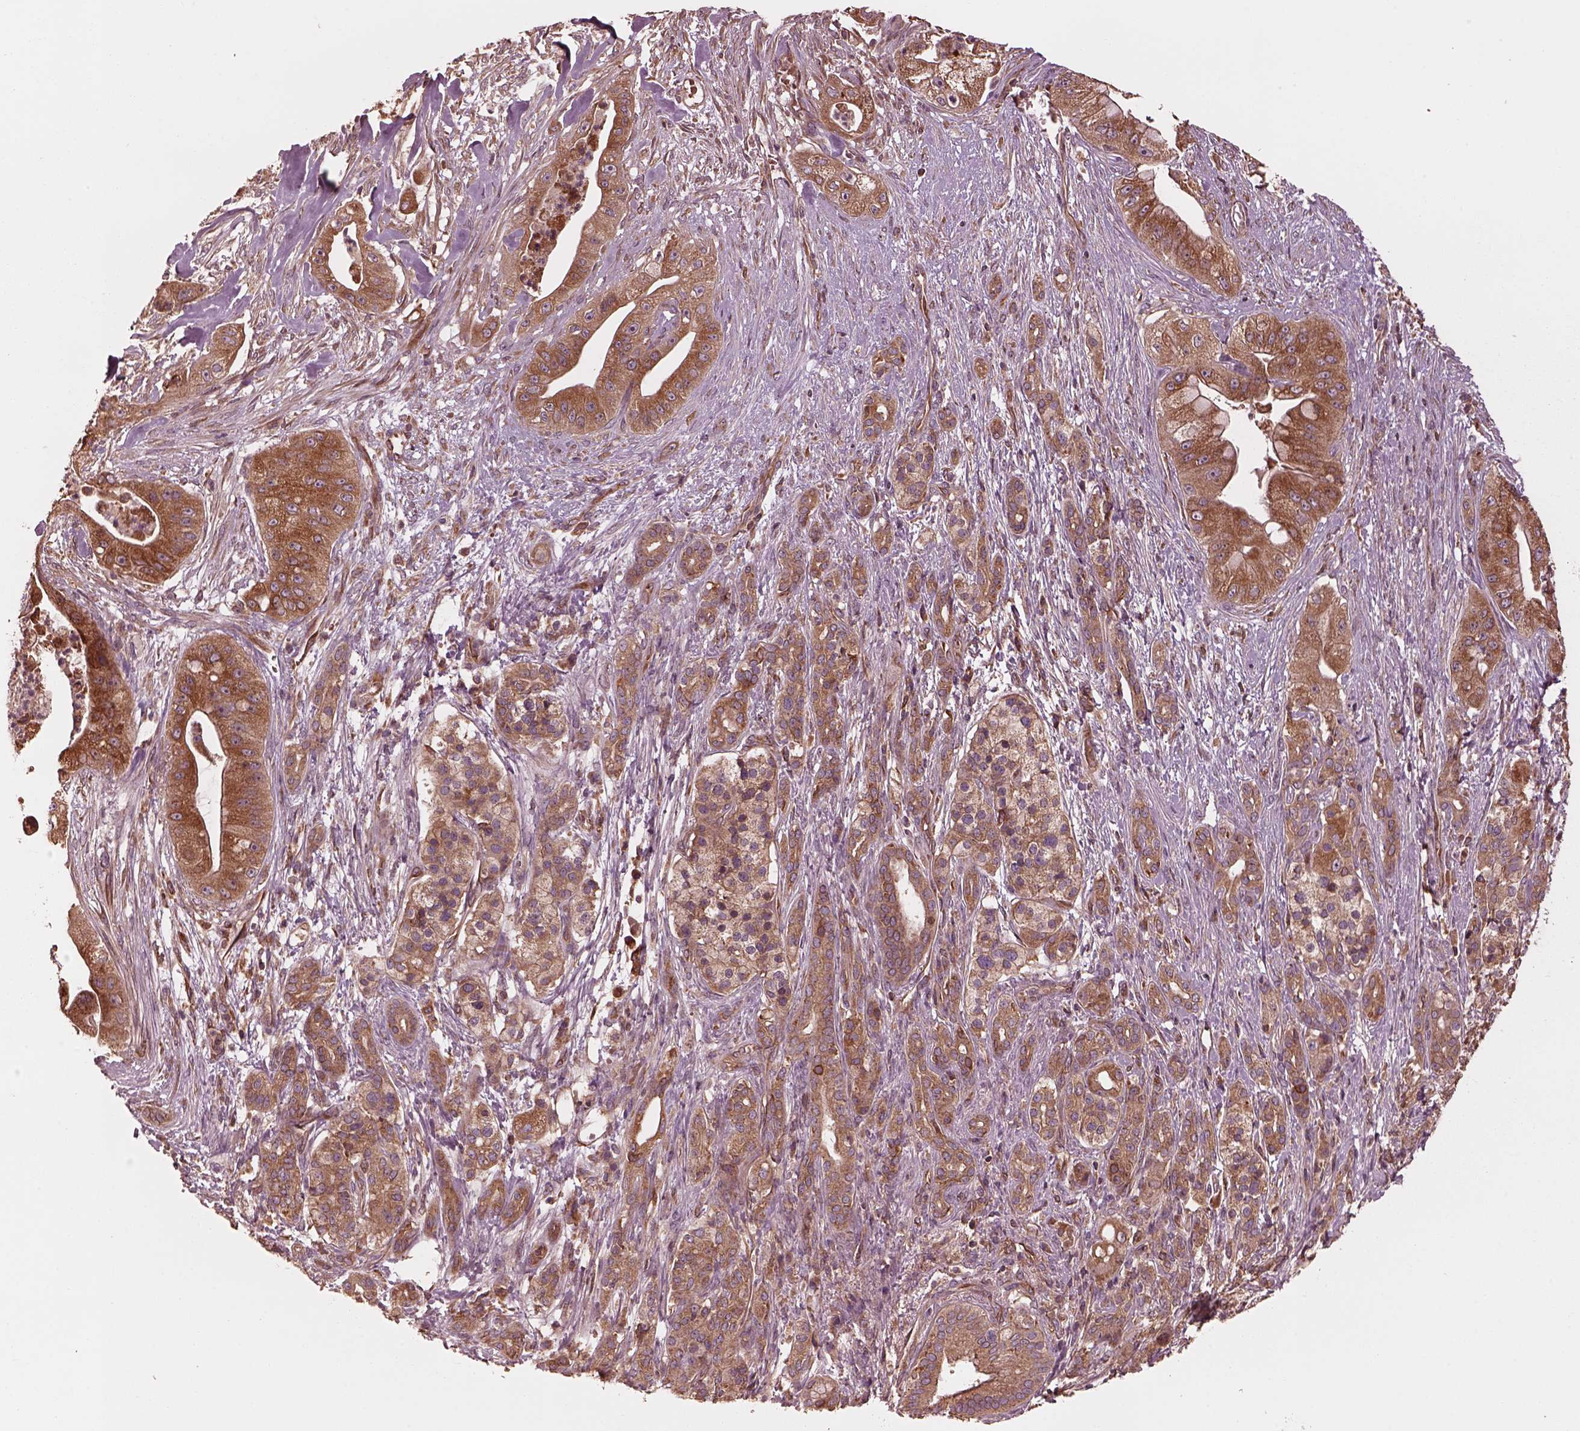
{"staining": {"intensity": "moderate", "quantity": ">75%", "location": "cytoplasmic/membranous"}, "tissue": "pancreatic cancer", "cell_type": "Tumor cells", "image_type": "cancer", "snomed": [{"axis": "morphology", "description": "Normal tissue, NOS"}, {"axis": "morphology", "description": "Inflammation, NOS"}, {"axis": "morphology", "description": "Adenocarcinoma, NOS"}, {"axis": "topography", "description": "Pancreas"}], "caption": "Pancreatic adenocarcinoma tissue demonstrates moderate cytoplasmic/membranous positivity in approximately >75% of tumor cells, visualized by immunohistochemistry. (DAB = brown stain, brightfield microscopy at high magnification).", "gene": "PIK3R2", "patient": {"sex": "male", "age": 57}}